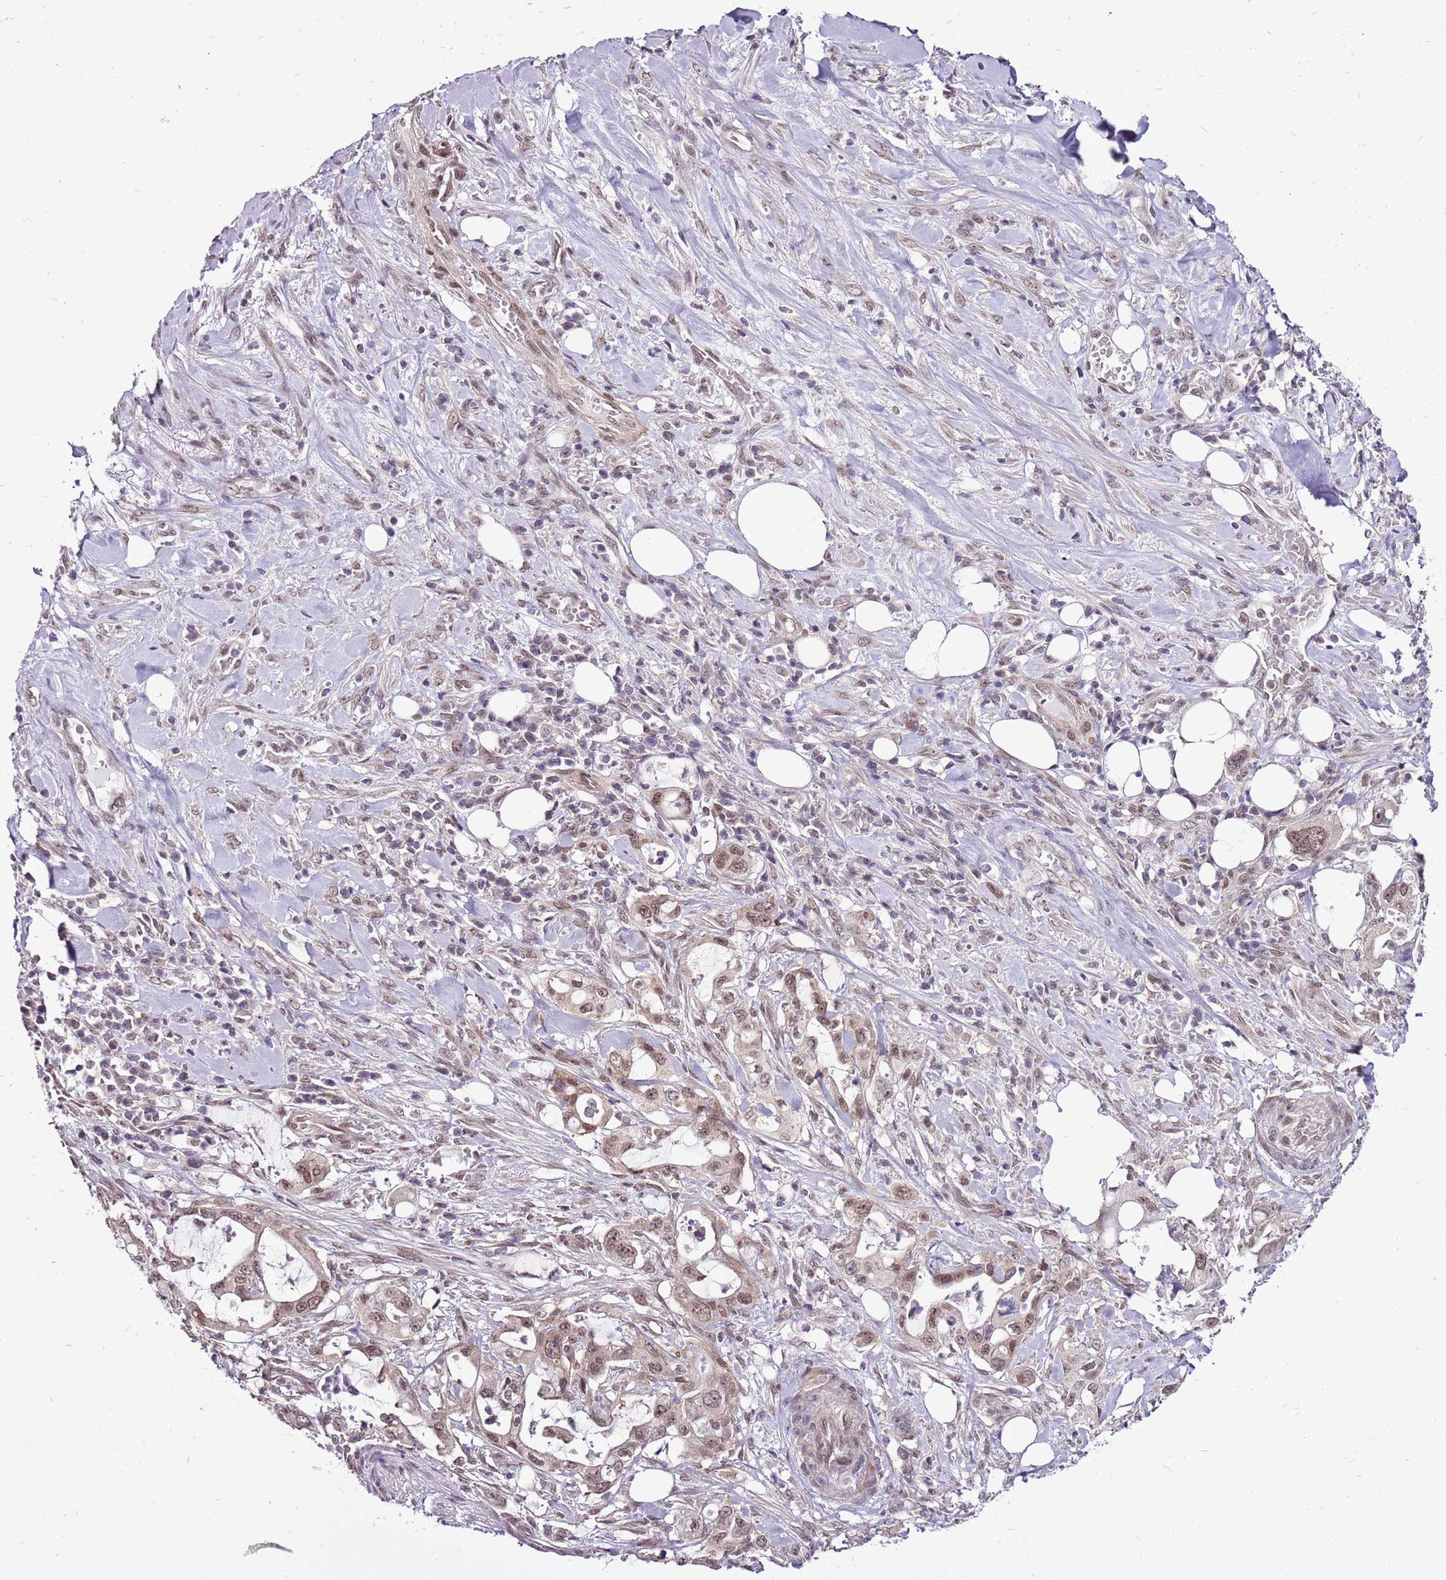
{"staining": {"intensity": "moderate", "quantity": ">75%", "location": "nuclear"}, "tissue": "pancreatic cancer", "cell_type": "Tumor cells", "image_type": "cancer", "snomed": [{"axis": "morphology", "description": "Adenocarcinoma, NOS"}, {"axis": "topography", "description": "Pancreas"}], "caption": "A high-resolution photomicrograph shows immunohistochemistry staining of pancreatic cancer, which reveals moderate nuclear positivity in approximately >75% of tumor cells. (Stains: DAB (3,3'-diaminobenzidine) in brown, nuclei in blue, Microscopy: brightfield microscopy at high magnification).", "gene": "CCDC166", "patient": {"sex": "female", "age": 61}}